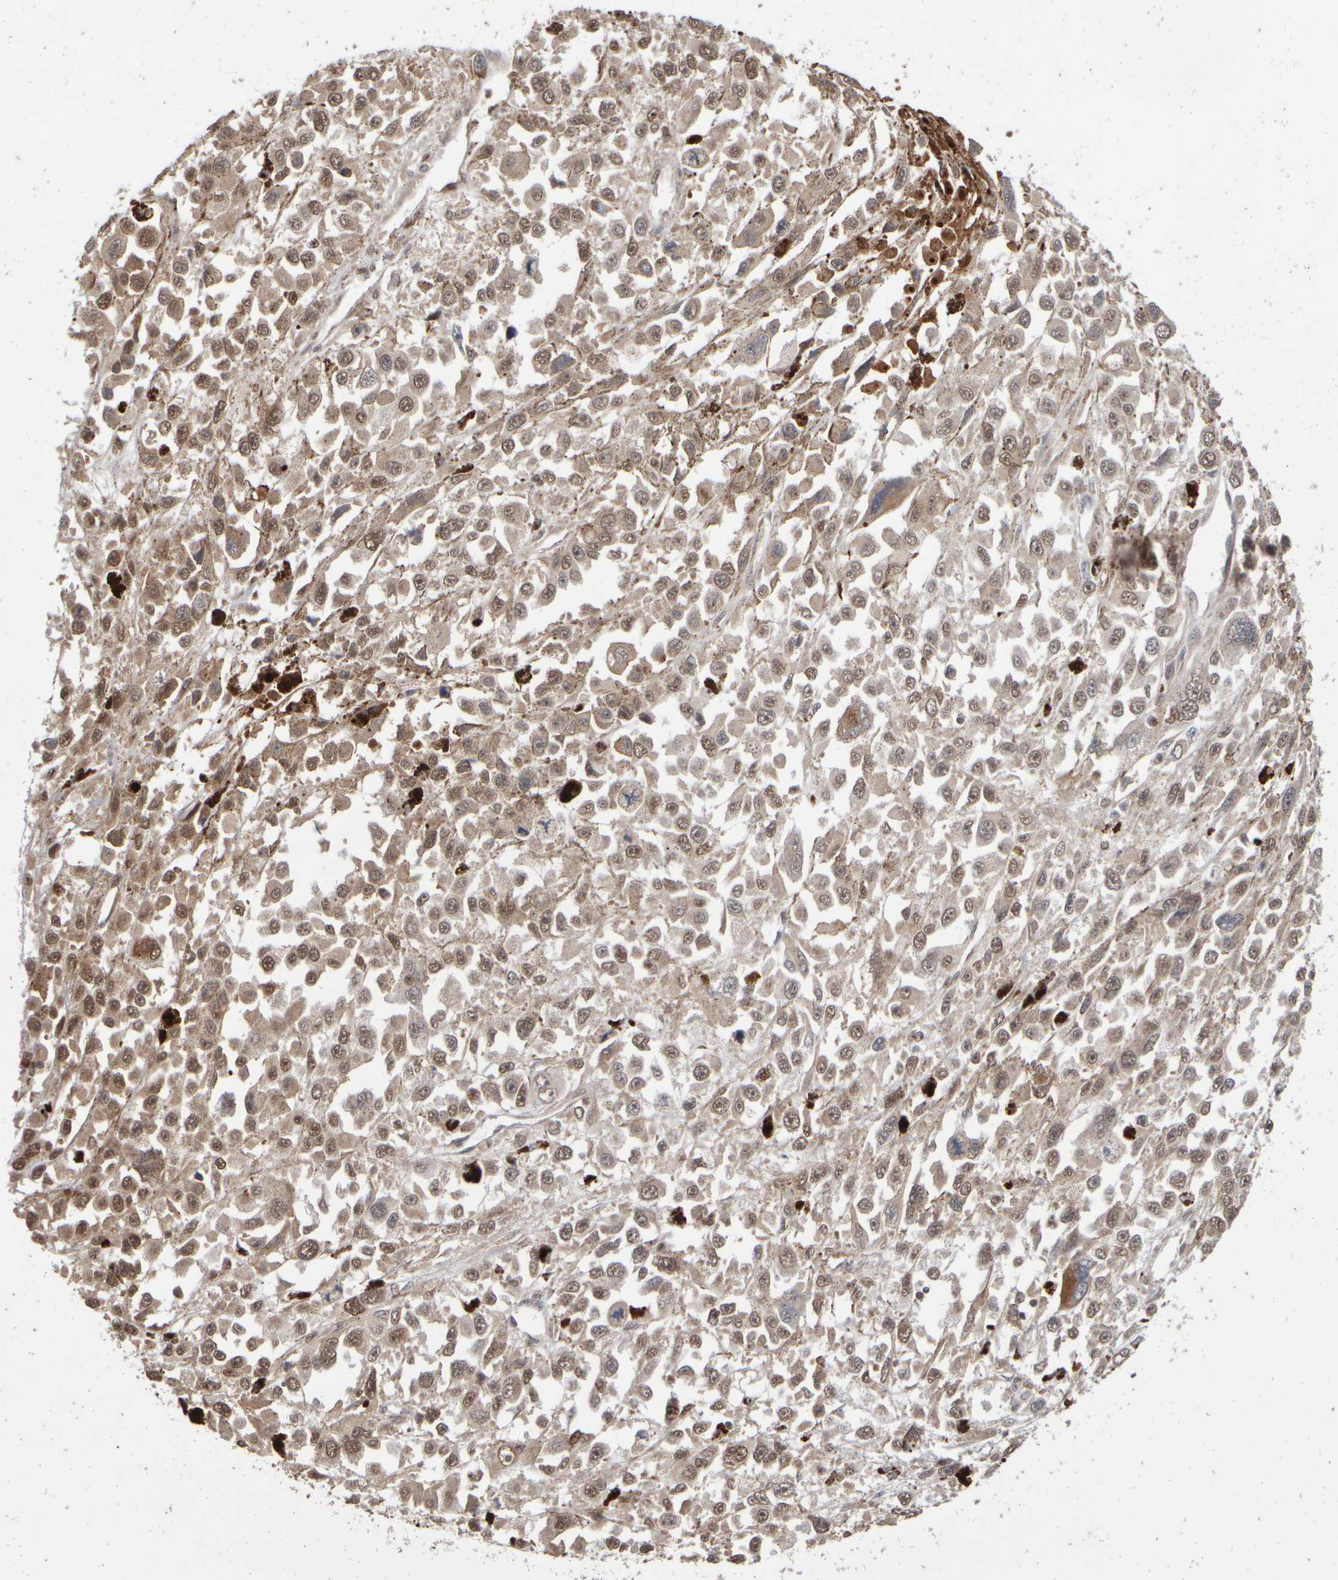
{"staining": {"intensity": "moderate", "quantity": ">75%", "location": "nuclear"}, "tissue": "melanoma", "cell_type": "Tumor cells", "image_type": "cancer", "snomed": [{"axis": "morphology", "description": "Malignant melanoma, Metastatic site"}, {"axis": "topography", "description": "Lymph node"}], "caption": "IHC staining of malignant melanoma (metastatic site), which demonstrates medium levels of moderate nuclear positivity in about >75% of tumor cells indicating moderate nuclear protein positivity. The staining was performed using DAB (3,3'-diaminobenzidine) (brown) for protein detection and nuclei were counterstained in hematoxylin (blue).", "gene": "ABHD11", "patient": {"sex": "male", "age": 59}}